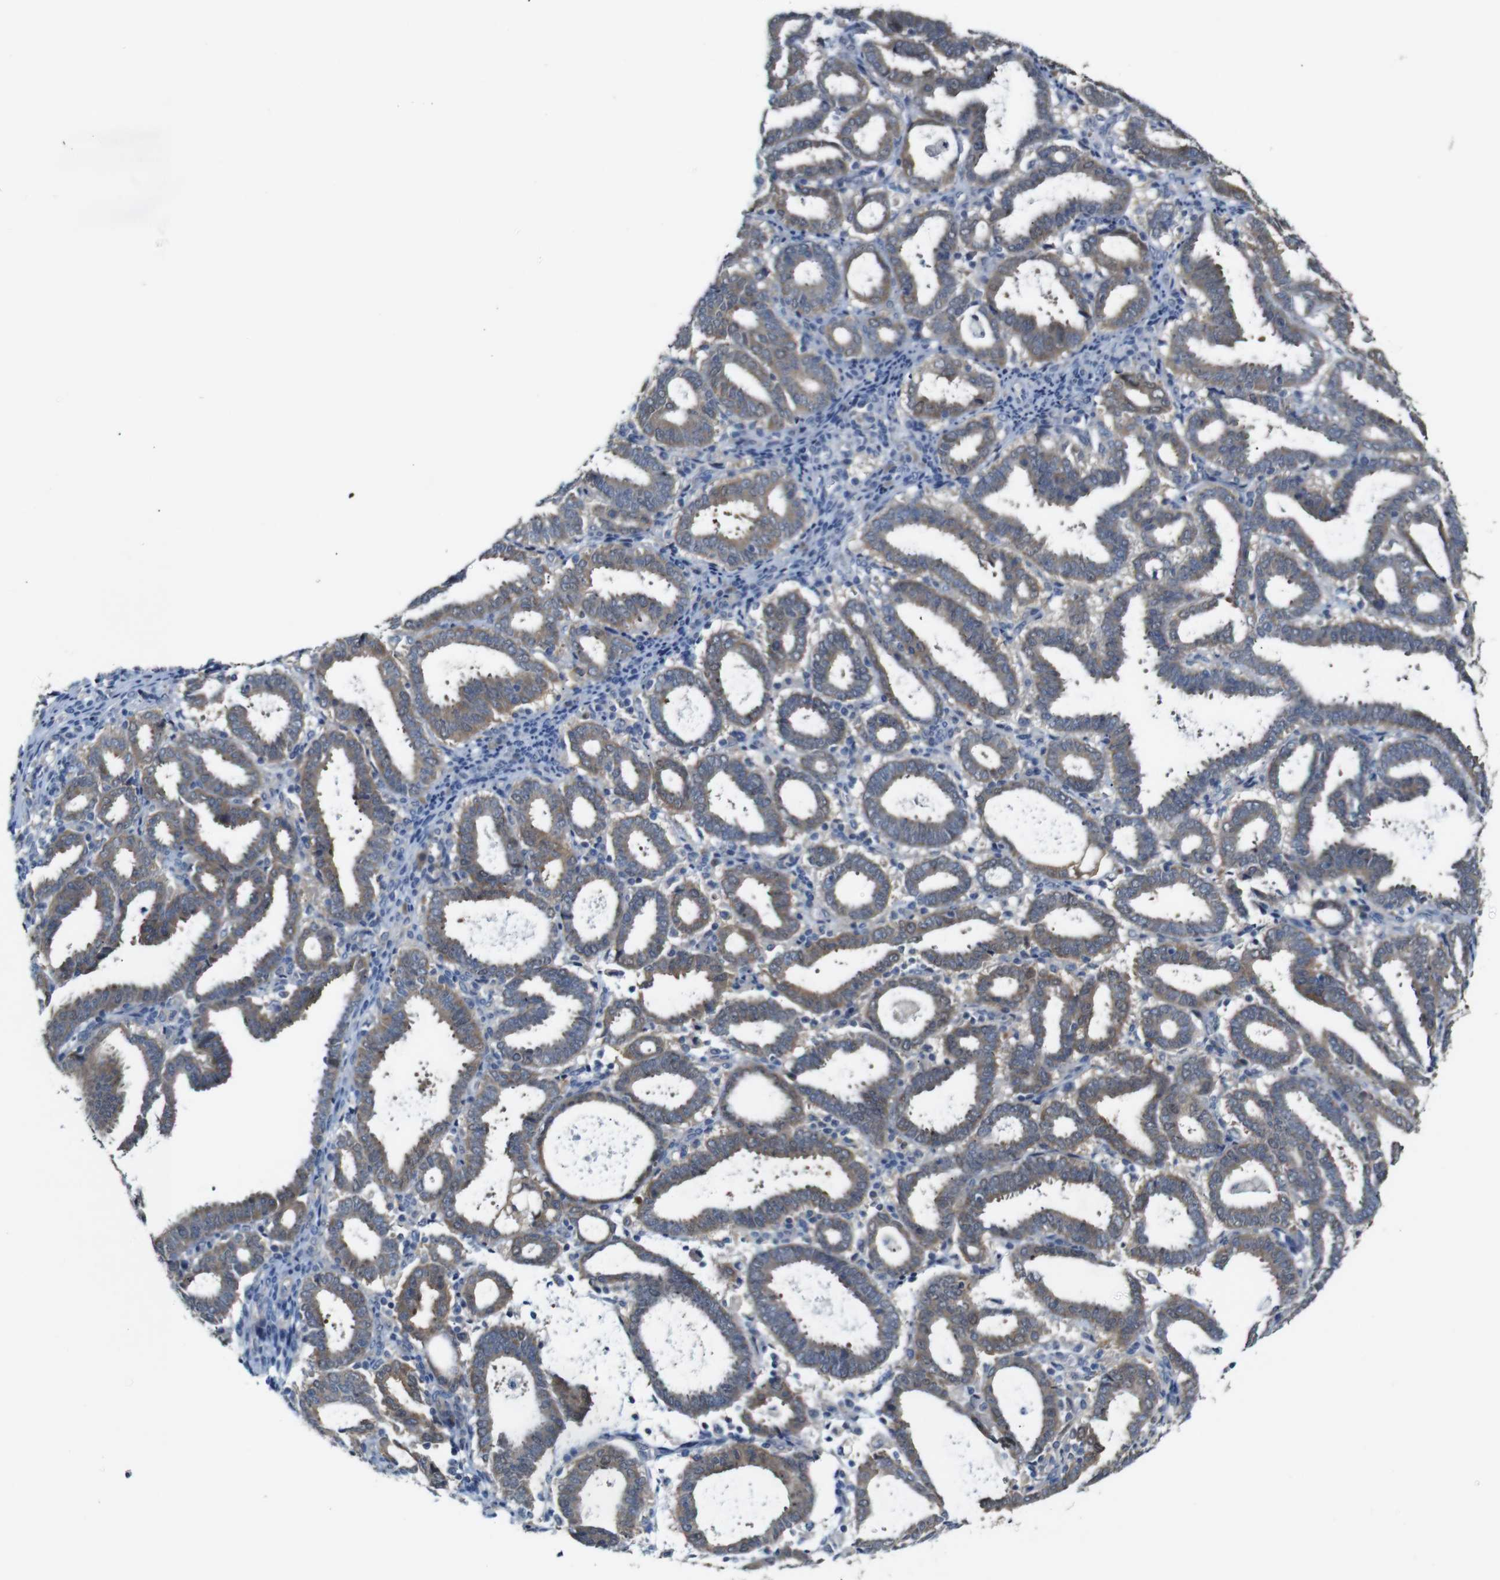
{"staining": {"intensity": "weak", "quantity": ">75%", "location": "cytoplasmic/membranous"}, "tissue": "endometrial cancer", "cell_type": "Tumor cells", "image_type": "cancer", "snomed": [{"axis": "morphology", "description": "Adenocarcinoma, NOS"}, {"axis": "topography", "description": "Uterus"}], "caption": "Immunohistochemical staining of endometrial adenocarcinoma reveals weak cytoplasmic/membranous protein positivity in about >75% of tumor cells. The protein is shown in brown color, while the nuclei are stained blue.", "gene": "TBC1D32", "patient": {"sex": "female", "age": 83}}